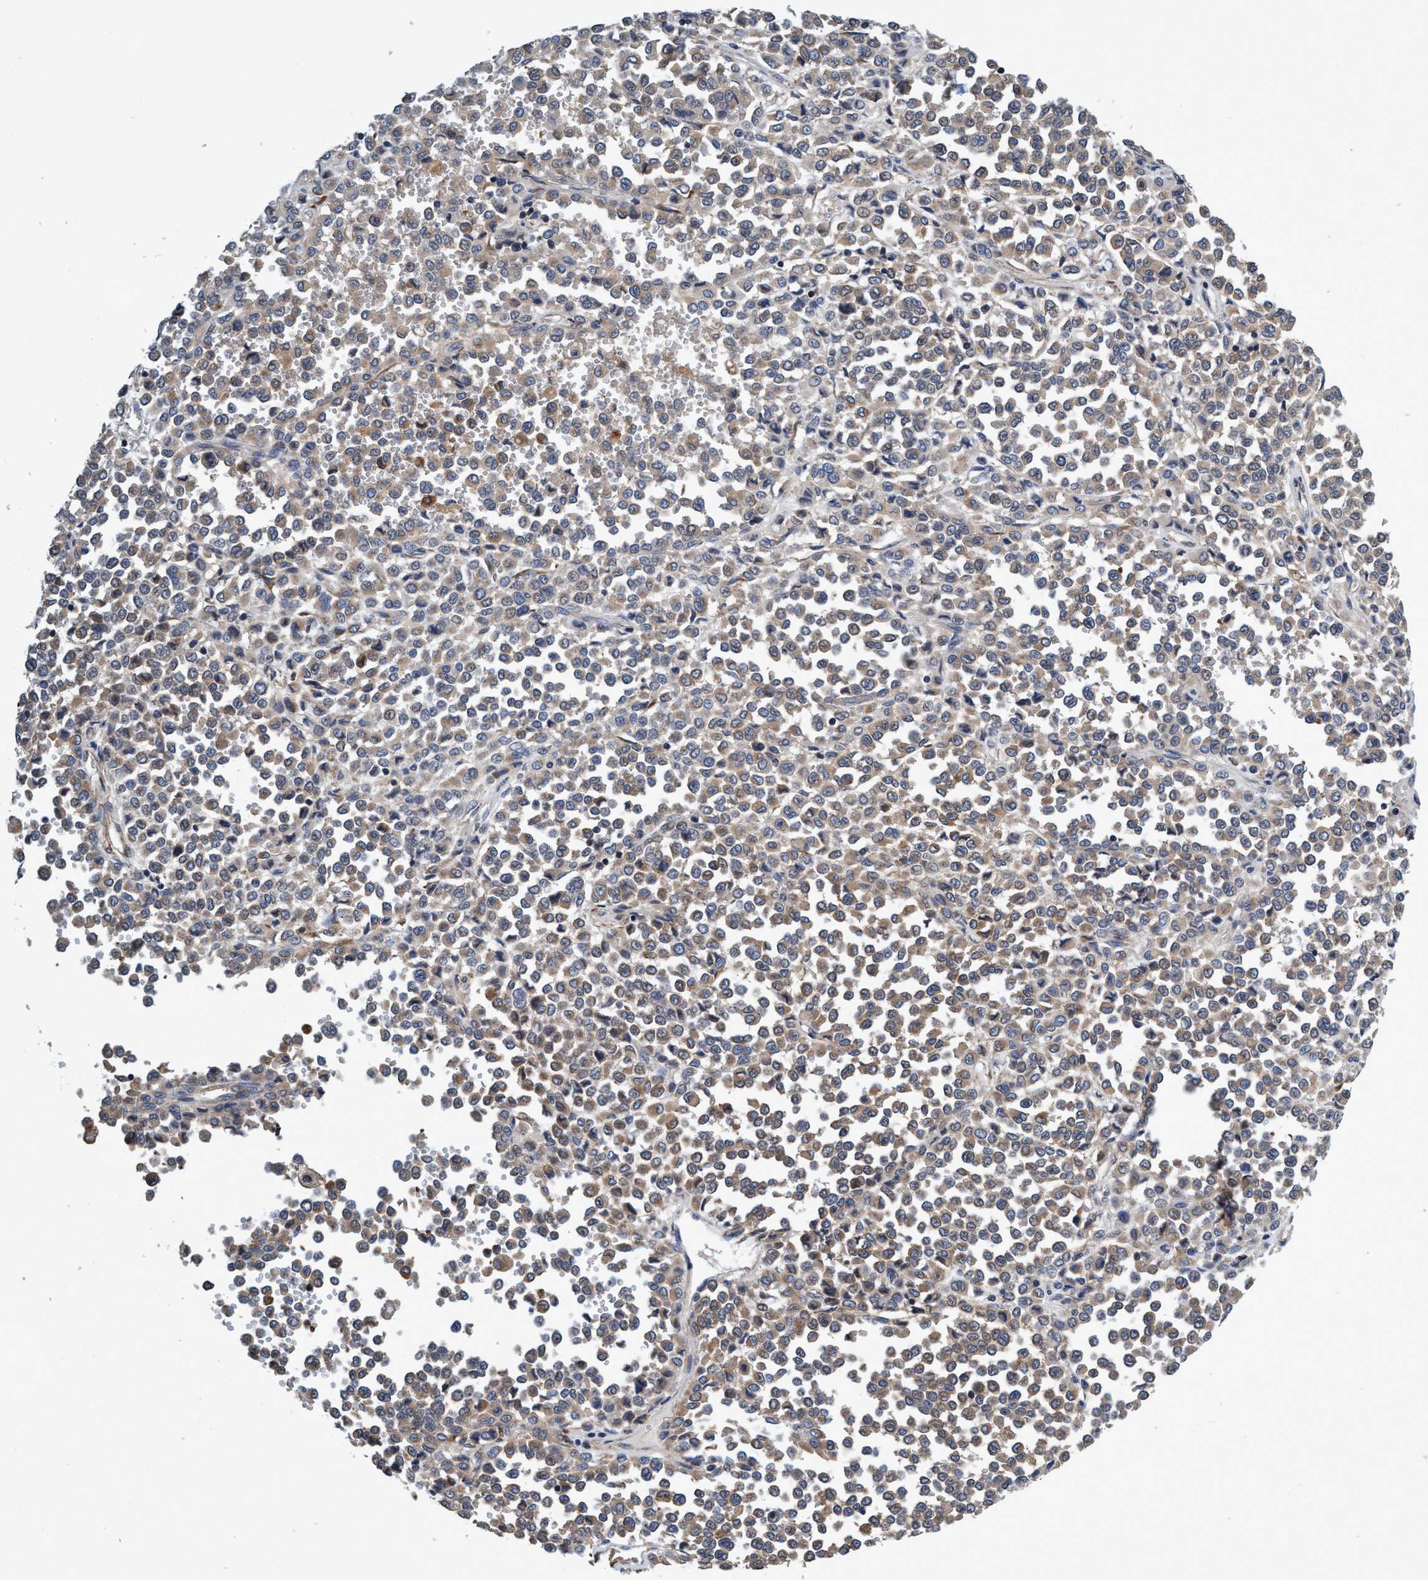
{"staining": {"intensity": "weak", "quantity": ">75%", "location": "cytoplasmic/membranous"}, "tissue": "melanoma", "cell_type": "Tumor cells", "image_type": "cancer", "snomed": [{"axis": "morphology", "description": "Malignant melanoma, Metastatic site"}, {"axis": "topography", "description": "Pancreas"}], "caption": "Brown immunohistochemical staining in malignant melanoma (metastatic site) reveals weak cytoplasmic/membranous staining in about >75% of tumor cells.", "gene": "CALCOCO2", "patient": {"sex": "female", "age": 30}}